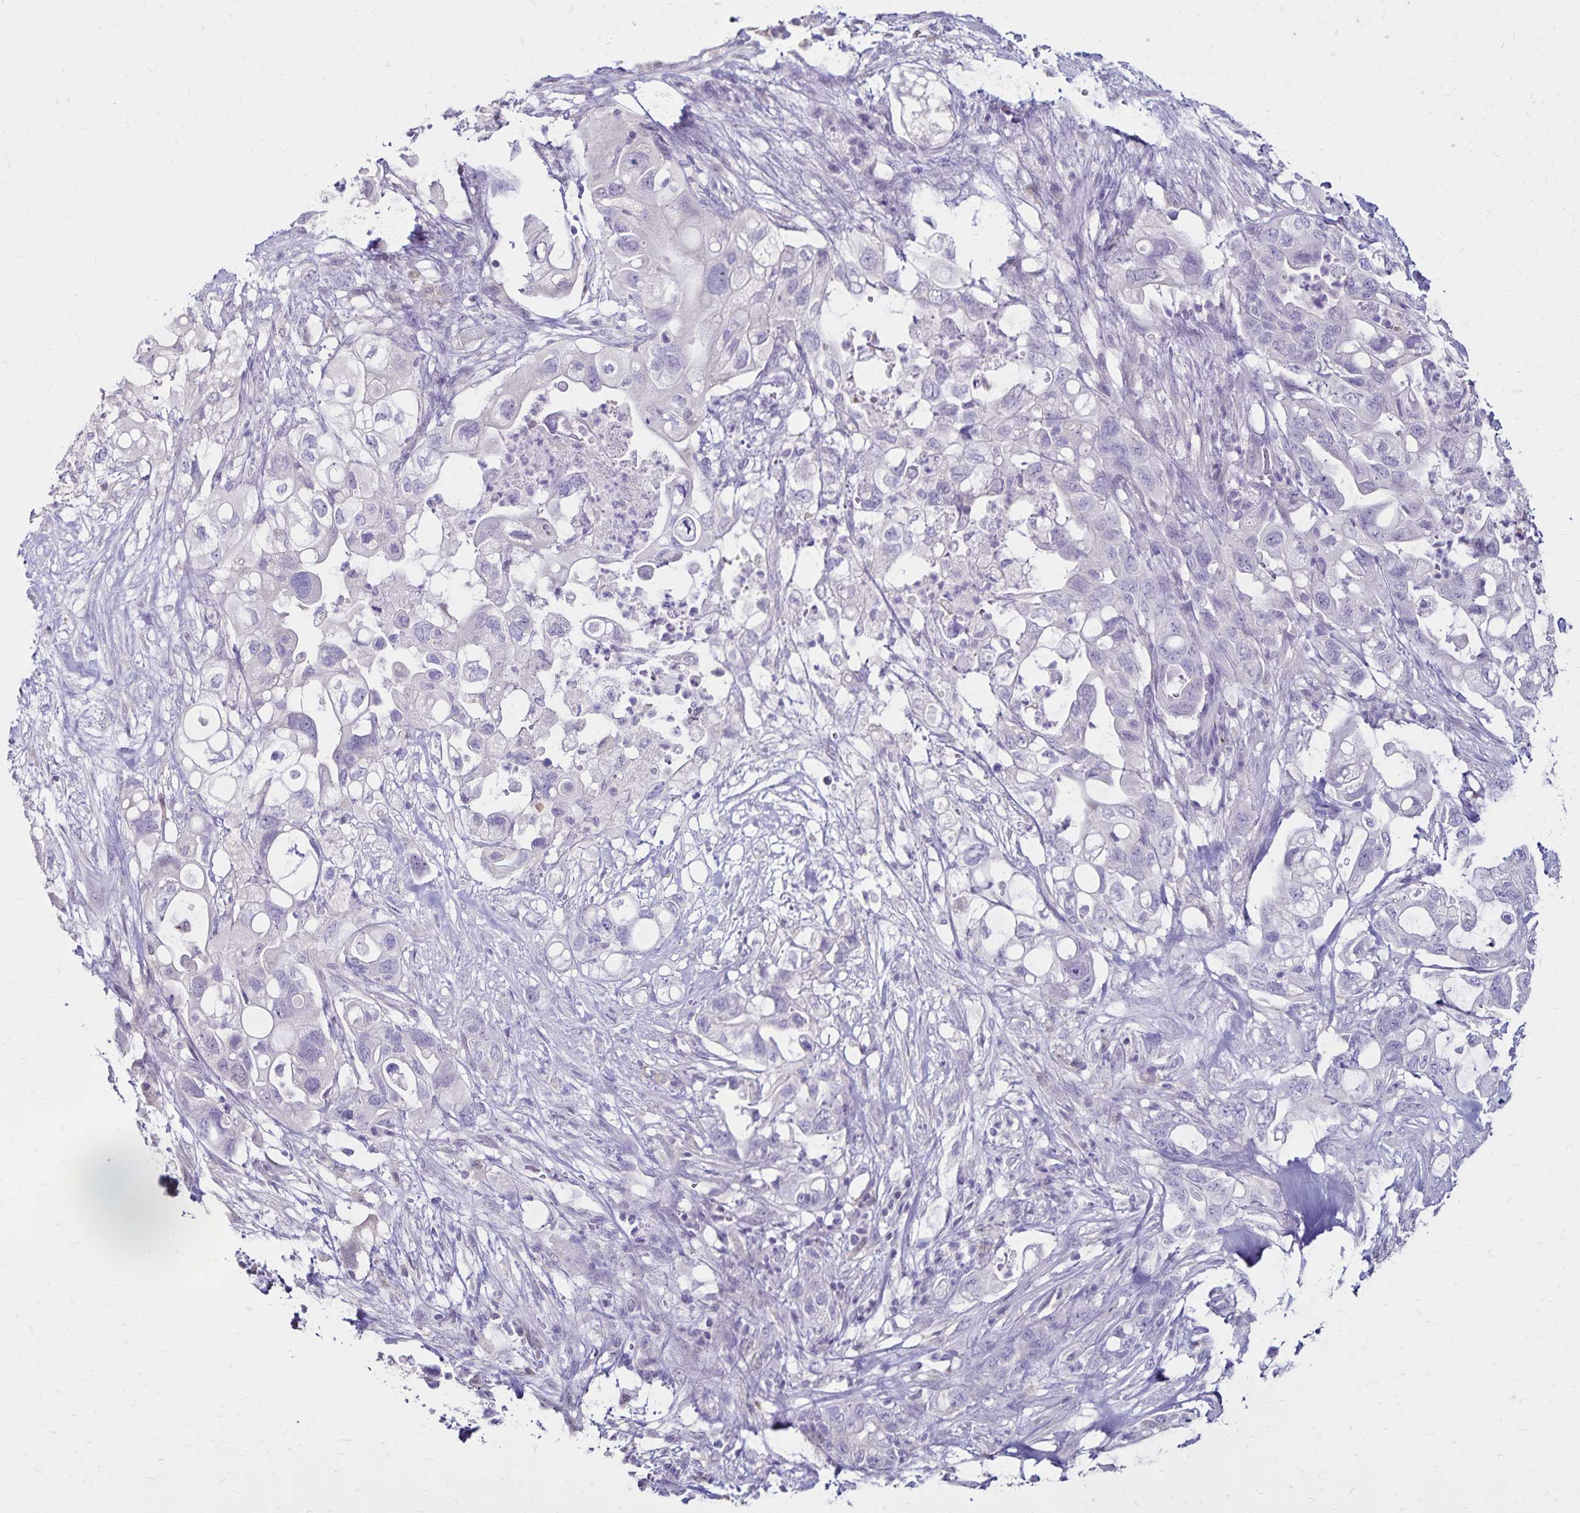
{"staining": {"intensity": "negative", "quantity": "none", "location": "none"}, "tissue": "pancreatic cancer", "cell_type": "Tumor cells", "image_type": "cancer", "snomed": [{"axis": "morphology", "description": "Adenocarcinoma, NOS"}, {"axis": "topography", "description": "Pancreas"}], "caption": "This is an immunohistochemistry (IHC) histopathology image of human pancreatic cancer. There is no positivity in tumor cells.", "gene": "SH3GL3", "patient": {"sex": "female", "age": 72}}